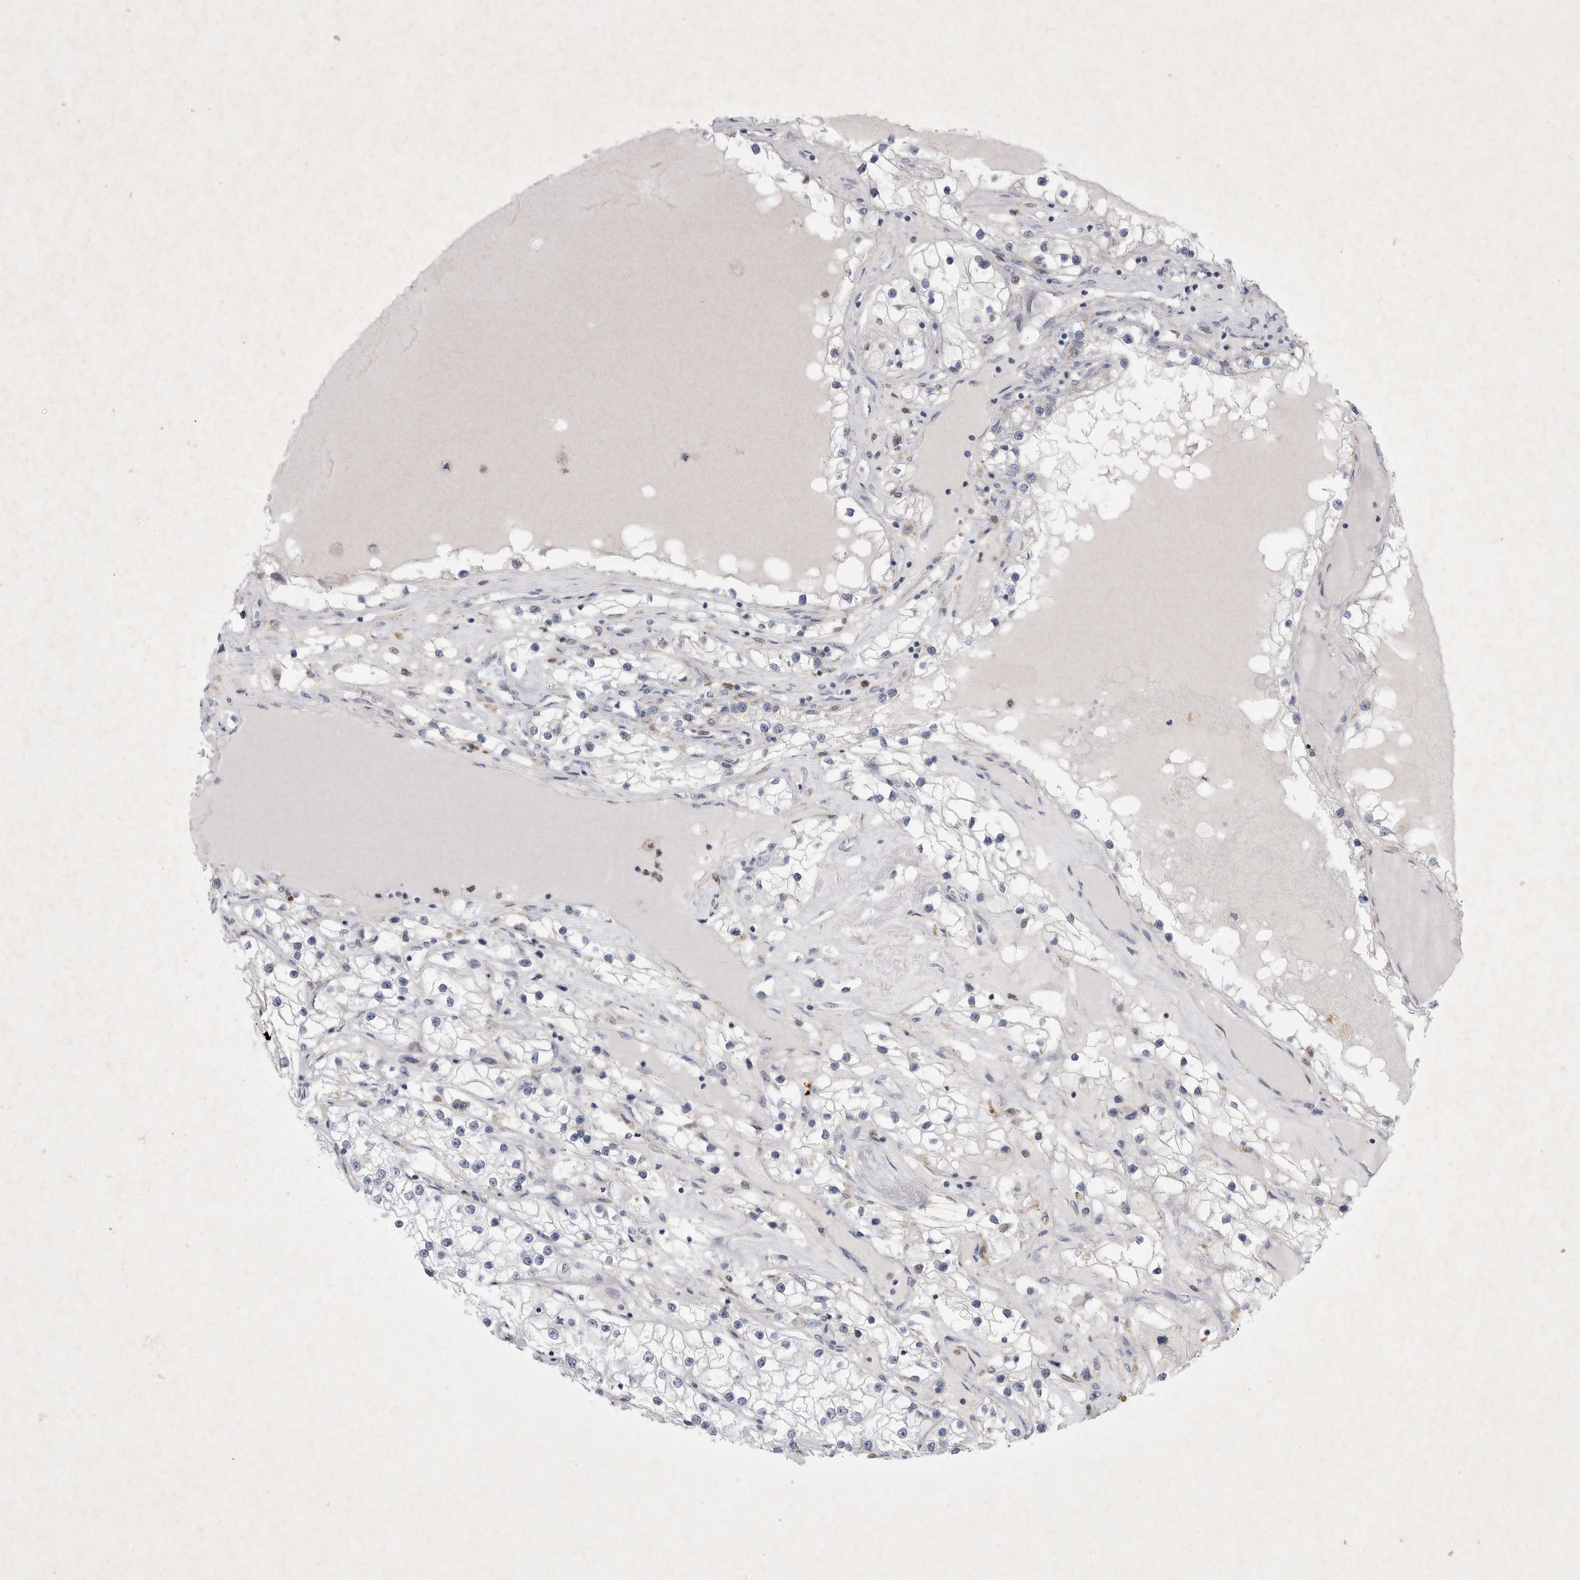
{"staining": {"intensity": "negative", "quantity": "none", "location": "none"}, "tissue": "renal cancer", "cell_type": "Tumor cells", "image_type": "cancer", "snomed": [{"axis": "morphology", "description": "Adenocarcinoma, NOS"}, {"axis": "topography", "description": "Kidney"}], "caption": "The IHC photomicrograph has no significant expression in tumor cells of renal adenocarcinoma tissue.", "gene": "SIGLEC10", "patient": {"sex": "male", "age": 68}}